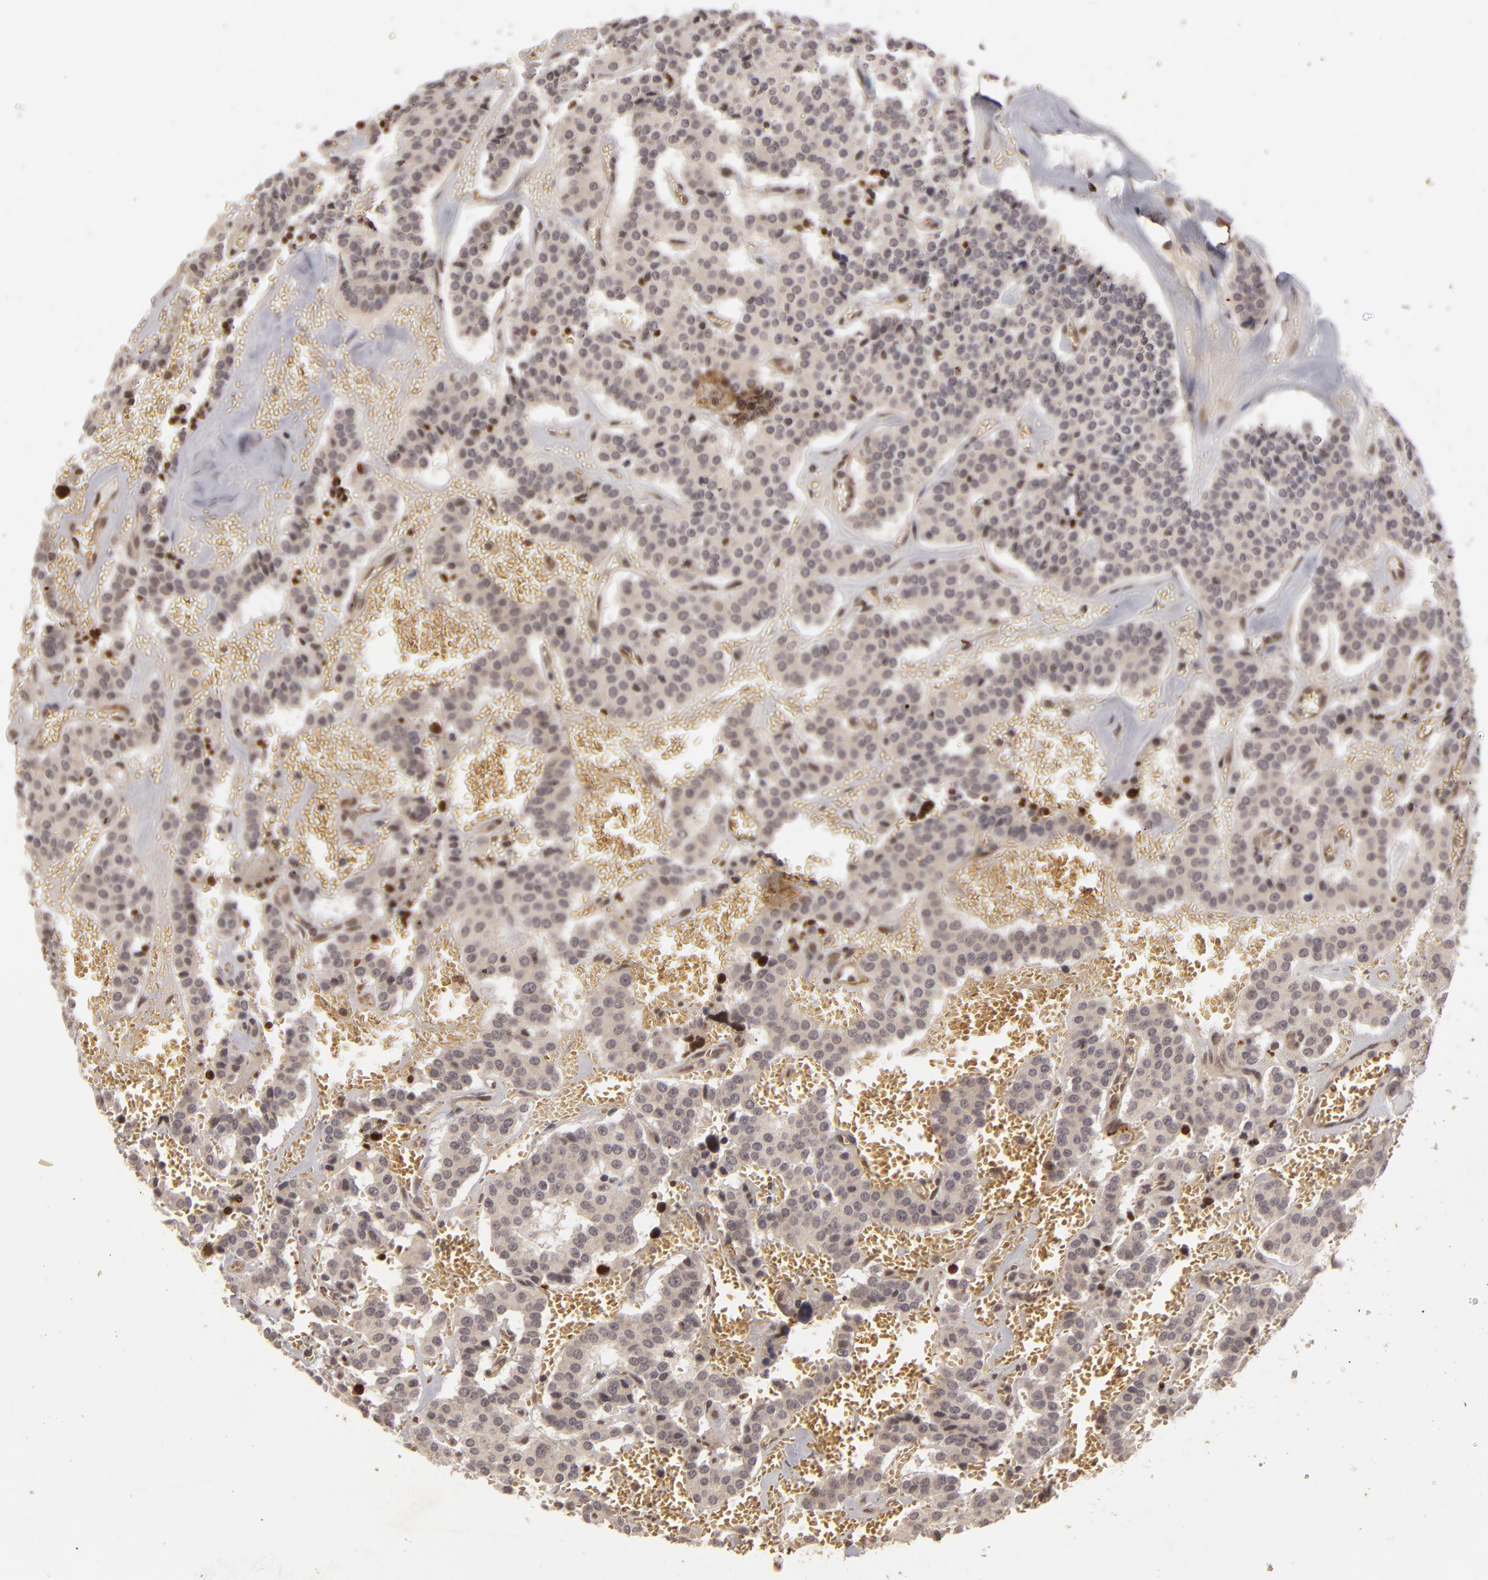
{"staining": {"intensity": "negative", "quantity": "none", "location": "none"}, "tissue": "carcinoid", "cell_type": "Tumor cells", "image_type": "cancer", "snomed": [{"axis": "morphology", "description": "Carcinoid, malignant, NOS"}, {"axis": "topography", "description": "Bronchus"}], "caption": "Tumor cells show no significant staining in carcinoid.", "gene": "DFFA", "patient": {"sex": "male", "age": 55}}